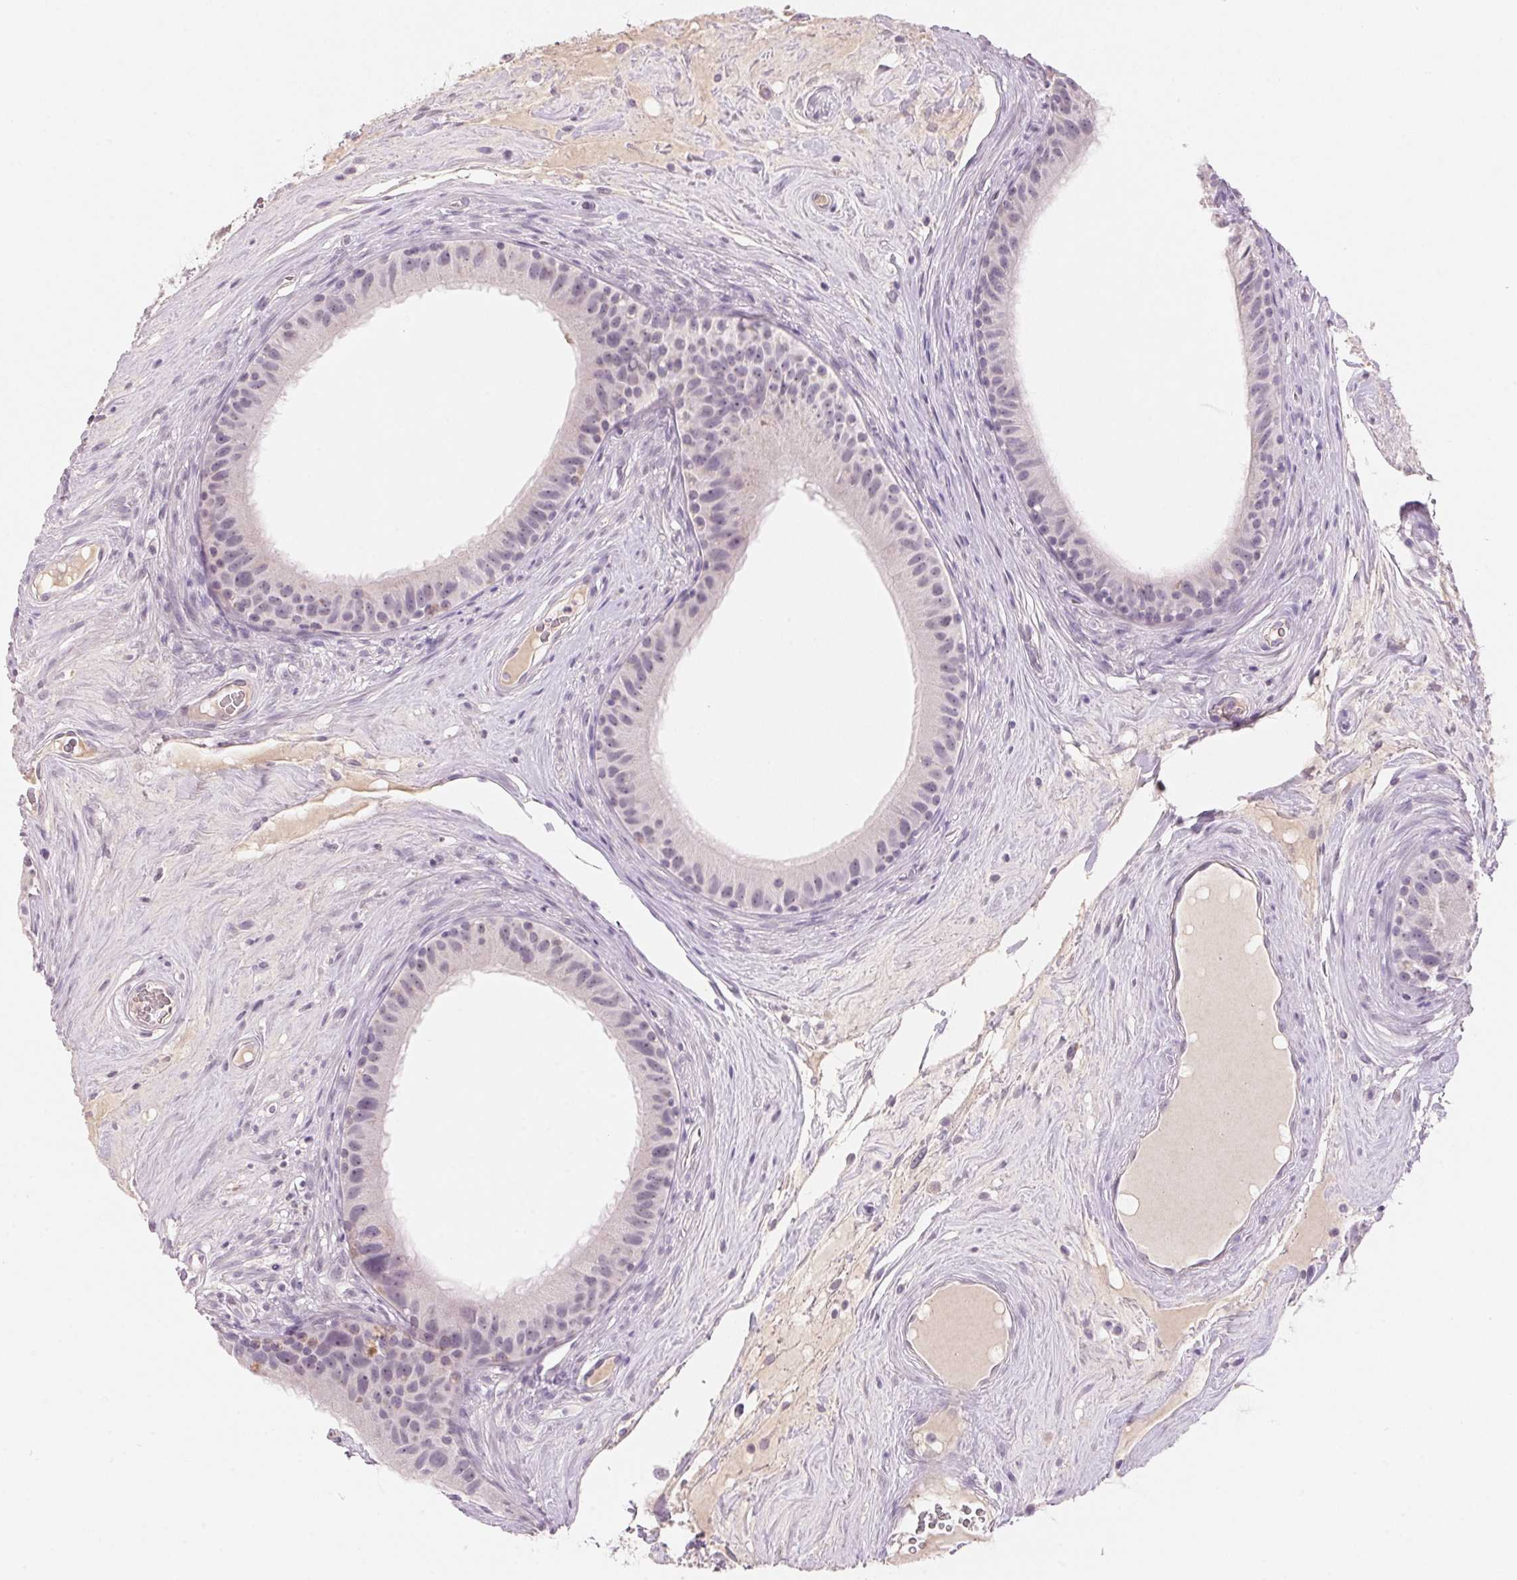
{"staining": {"intensity": "negative", "quantity": "none", "location": "none"}, "tissue": "epididymis", "cell_type": "Glandular cells", "image_type": "normal", "snomed": [{"axis": "morphology", "description": "Normal tissue, NOS"}, {"axis": "topography", "description": "Epididymis"}], "caption": "The immunohistochemistry micrograph has no significant expression in glandular cells of epididymis. (IHC, brightfield microscopy, high magnification).", "gene": "CYP11B1", "patient": {"sex": "male", "age": 59}}